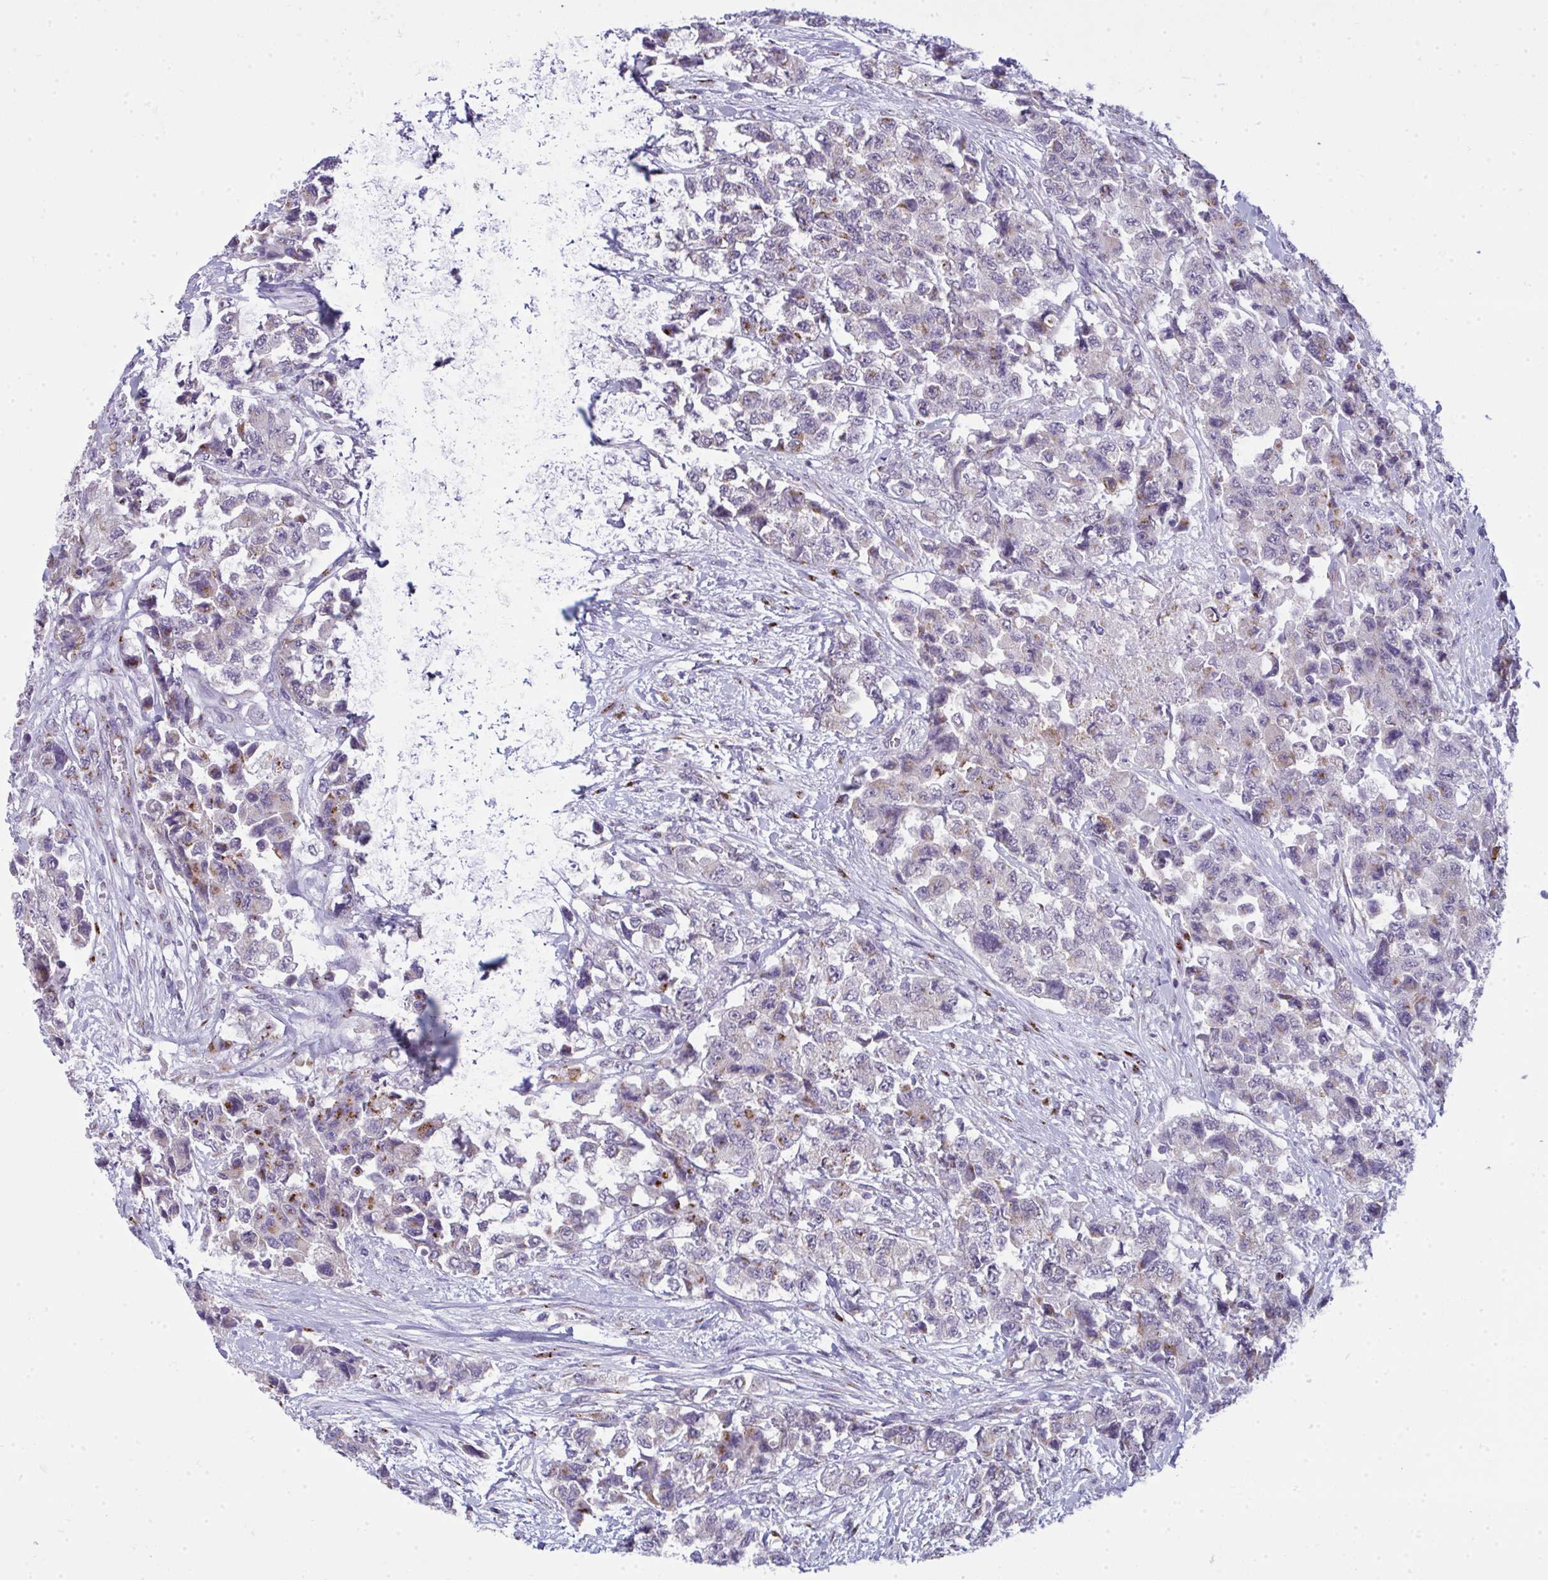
{"staining": {"intensity": "moderate", "quantity": "<25%", "location": "cytoplasmic/membranous"}, "tissue": "urothelial cancer", "cell_type": "Tumor cells", "image_type": "cancer", "snomed": [{"axis": "morphology", "description": "Urothelial carcinoma, High grade"}, {"axis": "topography", "description": "Urinary bladder"}], "caption": "Protein staining shows moderate cytoplasmic/membranous positivity in about <25% of tumor cells in urothelial cancer.", "gene": "DTX4", "patient": {"sex": "female", "age": 78}}